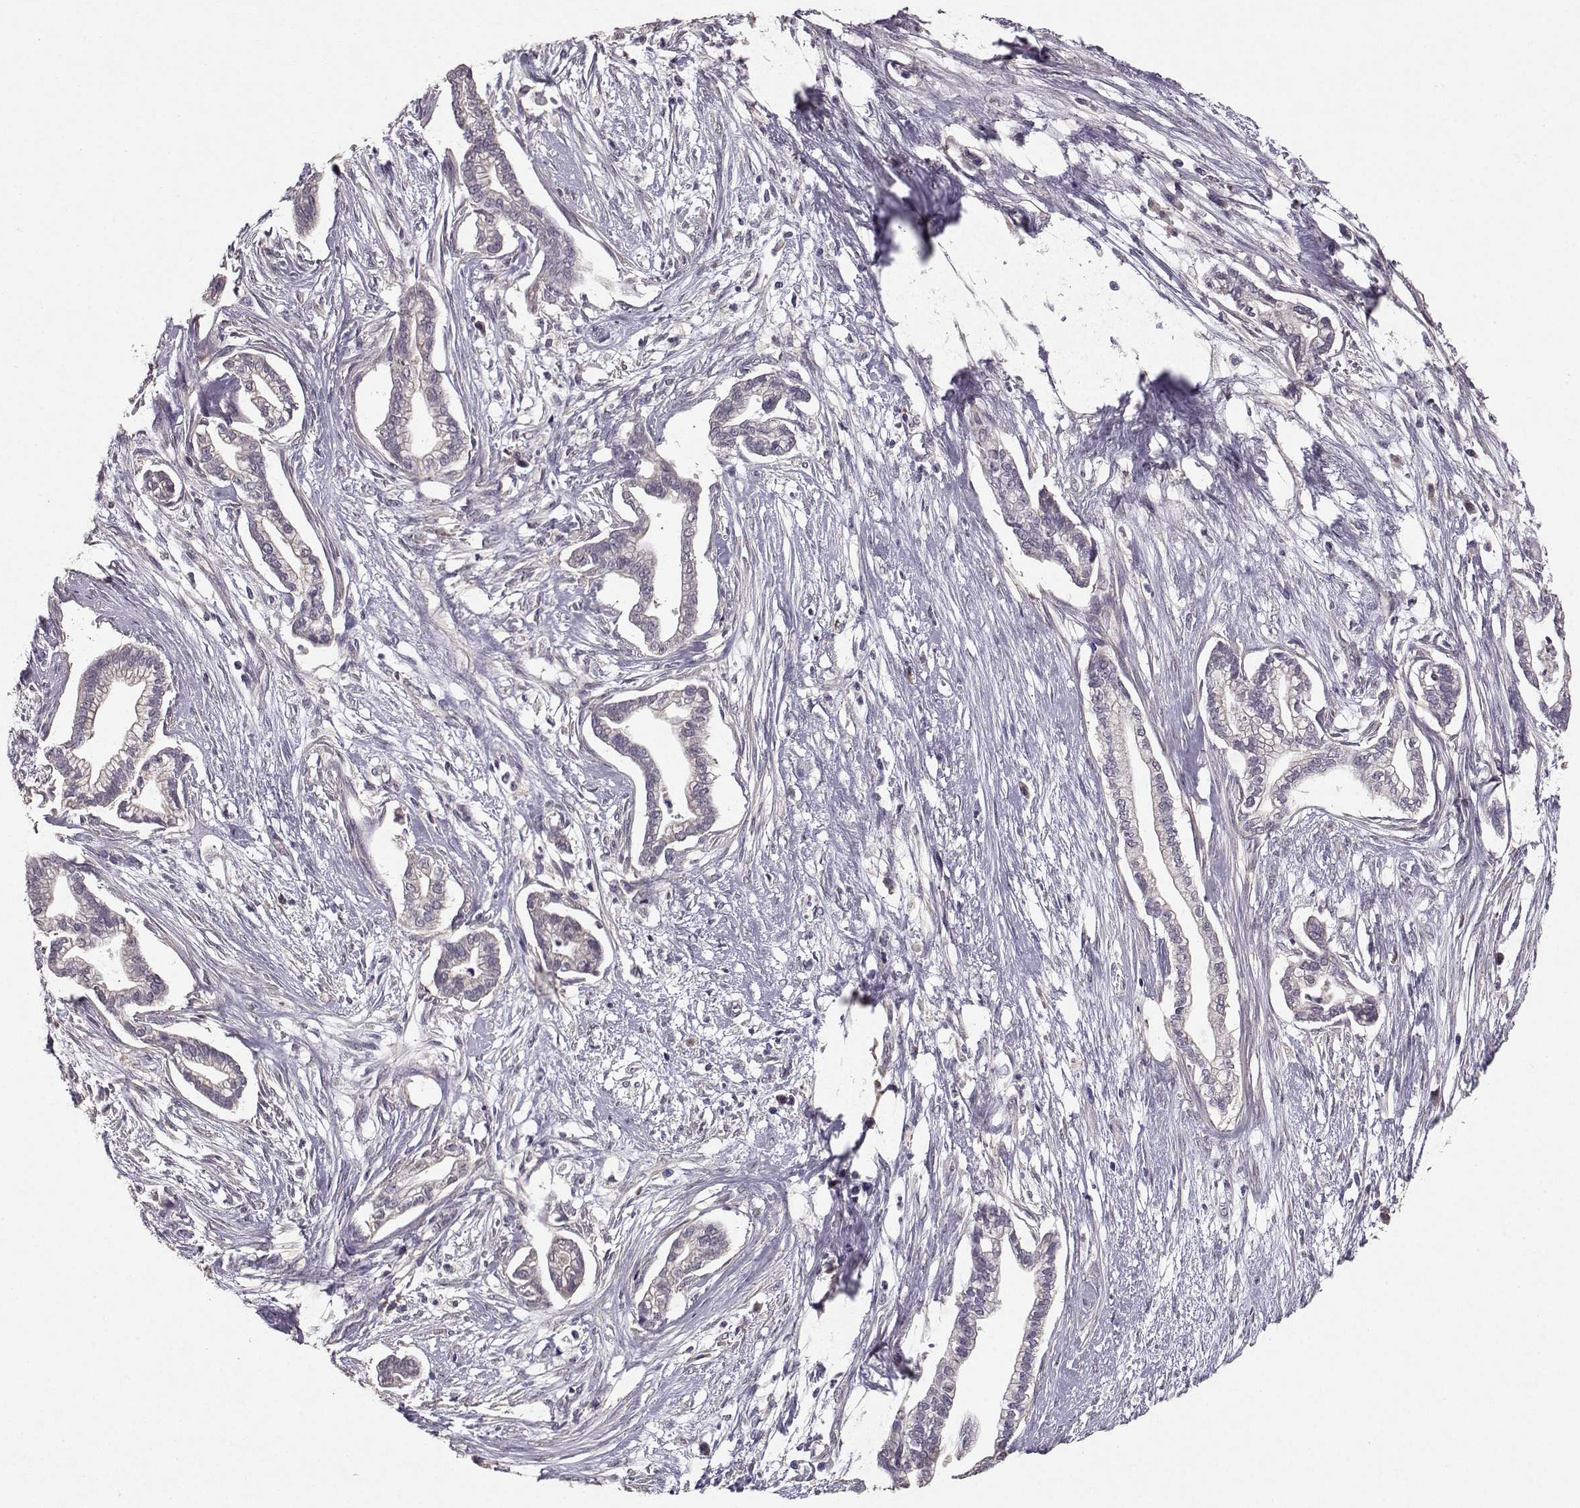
{"staining": {"intensity": "negative", "quantity": "none", "location": "none"}, "tissue": "cervical cancer", "cell_type": "Tumor cells", "image_type": "cancer", "snomed": [{"axis": "morphology", "description": "Adenocarcinoma, NOS"}, {"axis": "topography", "description": "Cervix"}], "caption": "Cervical cancer was stained to show a protein in brown. There is no significant positivity in tumor cells. (DAB immunohistochemistry with hematoxylin counter stain).", "gene": "PMCH", "patient": {"sex": "female", "age": 62}}